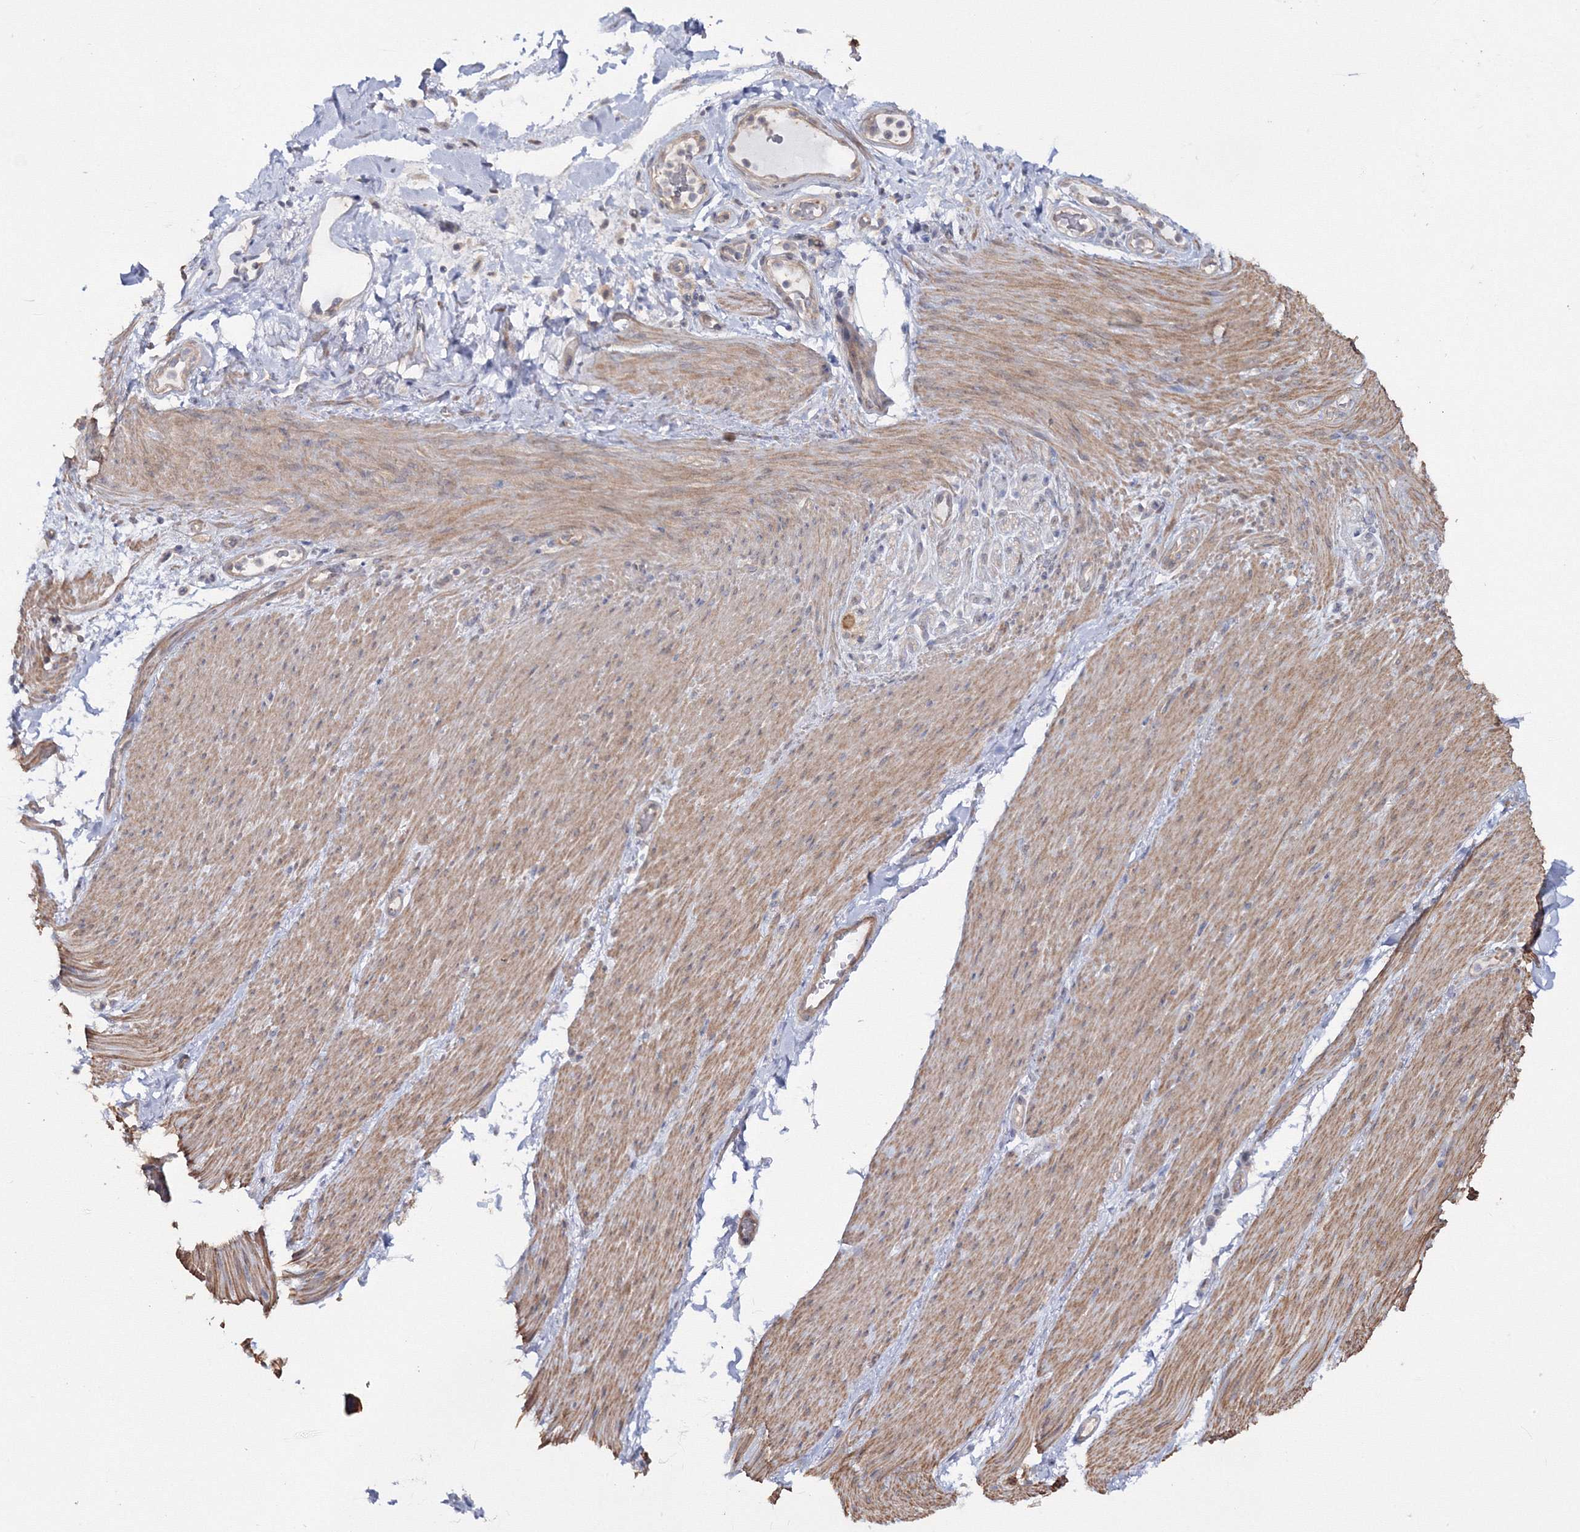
{"staining": {"intensity": "negative", "quantity": "none", "location": "none"}, "tissue": "adipose tissue", "cell_type": "Adipocytes", "image_type": "normal", "snomed": [{"axis": "morphology", "description": "Normal tissue, NOS"}, {"axis": "topography", "description": "Colon"}, {"axis": "topography", "description": "Peripheral nerve tissue"}], "caption": "The immunohistochemistry (IHC) image has no significant positivity in adipocytes of adipose tissue.", "gene": "IPMK", "patient": {"sex": "female", "age": 61}}